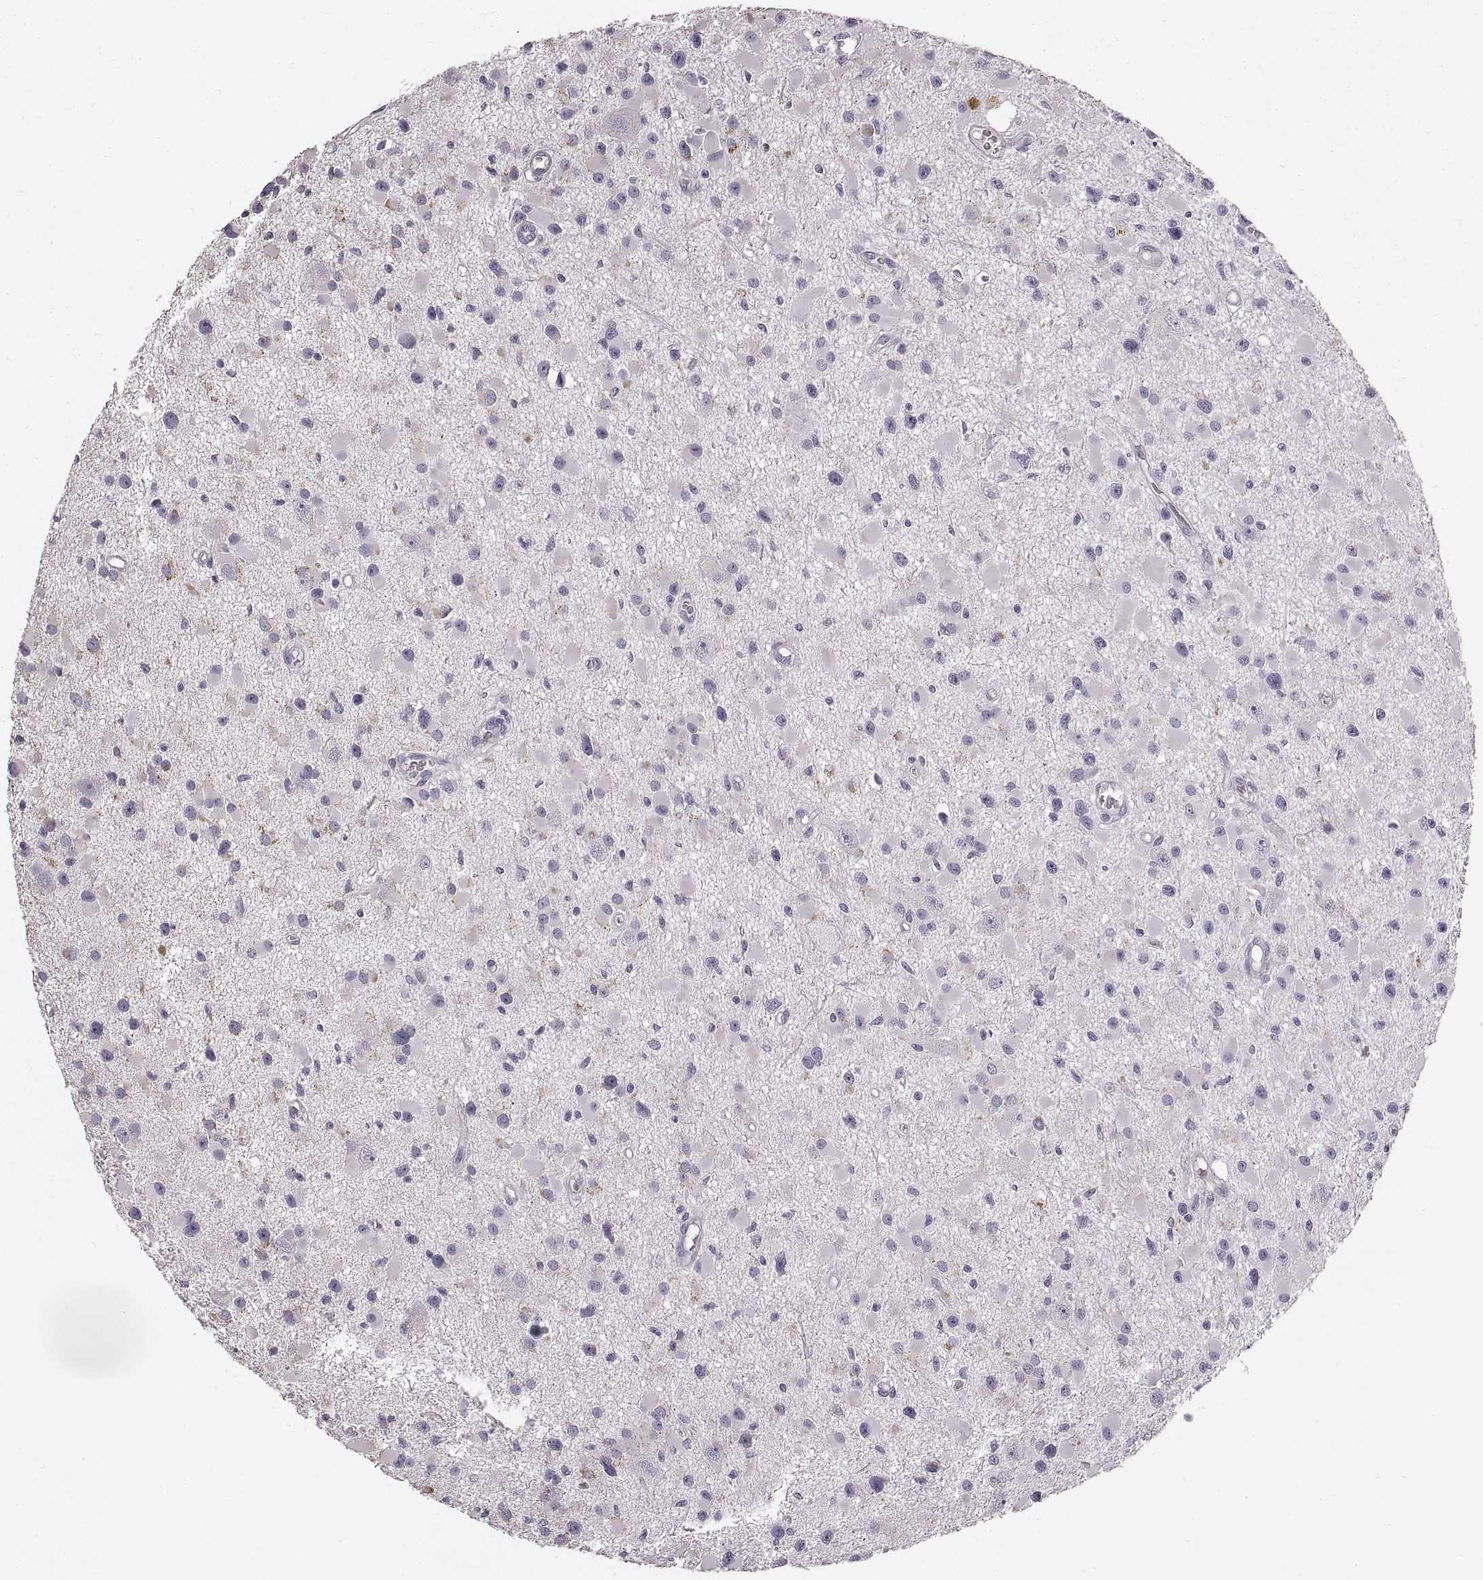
{"staining": {"intensity": "negative", "quantity": "none", "location": "none"}, "tissue": "glioma", "cell_type": "Tumor cells", "image_type": "cancer", "snomed": [{"axis": "morphology", "description": "Glioma, malignant, High grade"}, {"axis": "topography", "description": "Brain"}], "caption": "This is a image of immunohistochemistry (IHC) staining of glioma, which shows no staining in tumor cells.", "gene": "RDH13", "patient": {"sex": "male", "age": 54}}